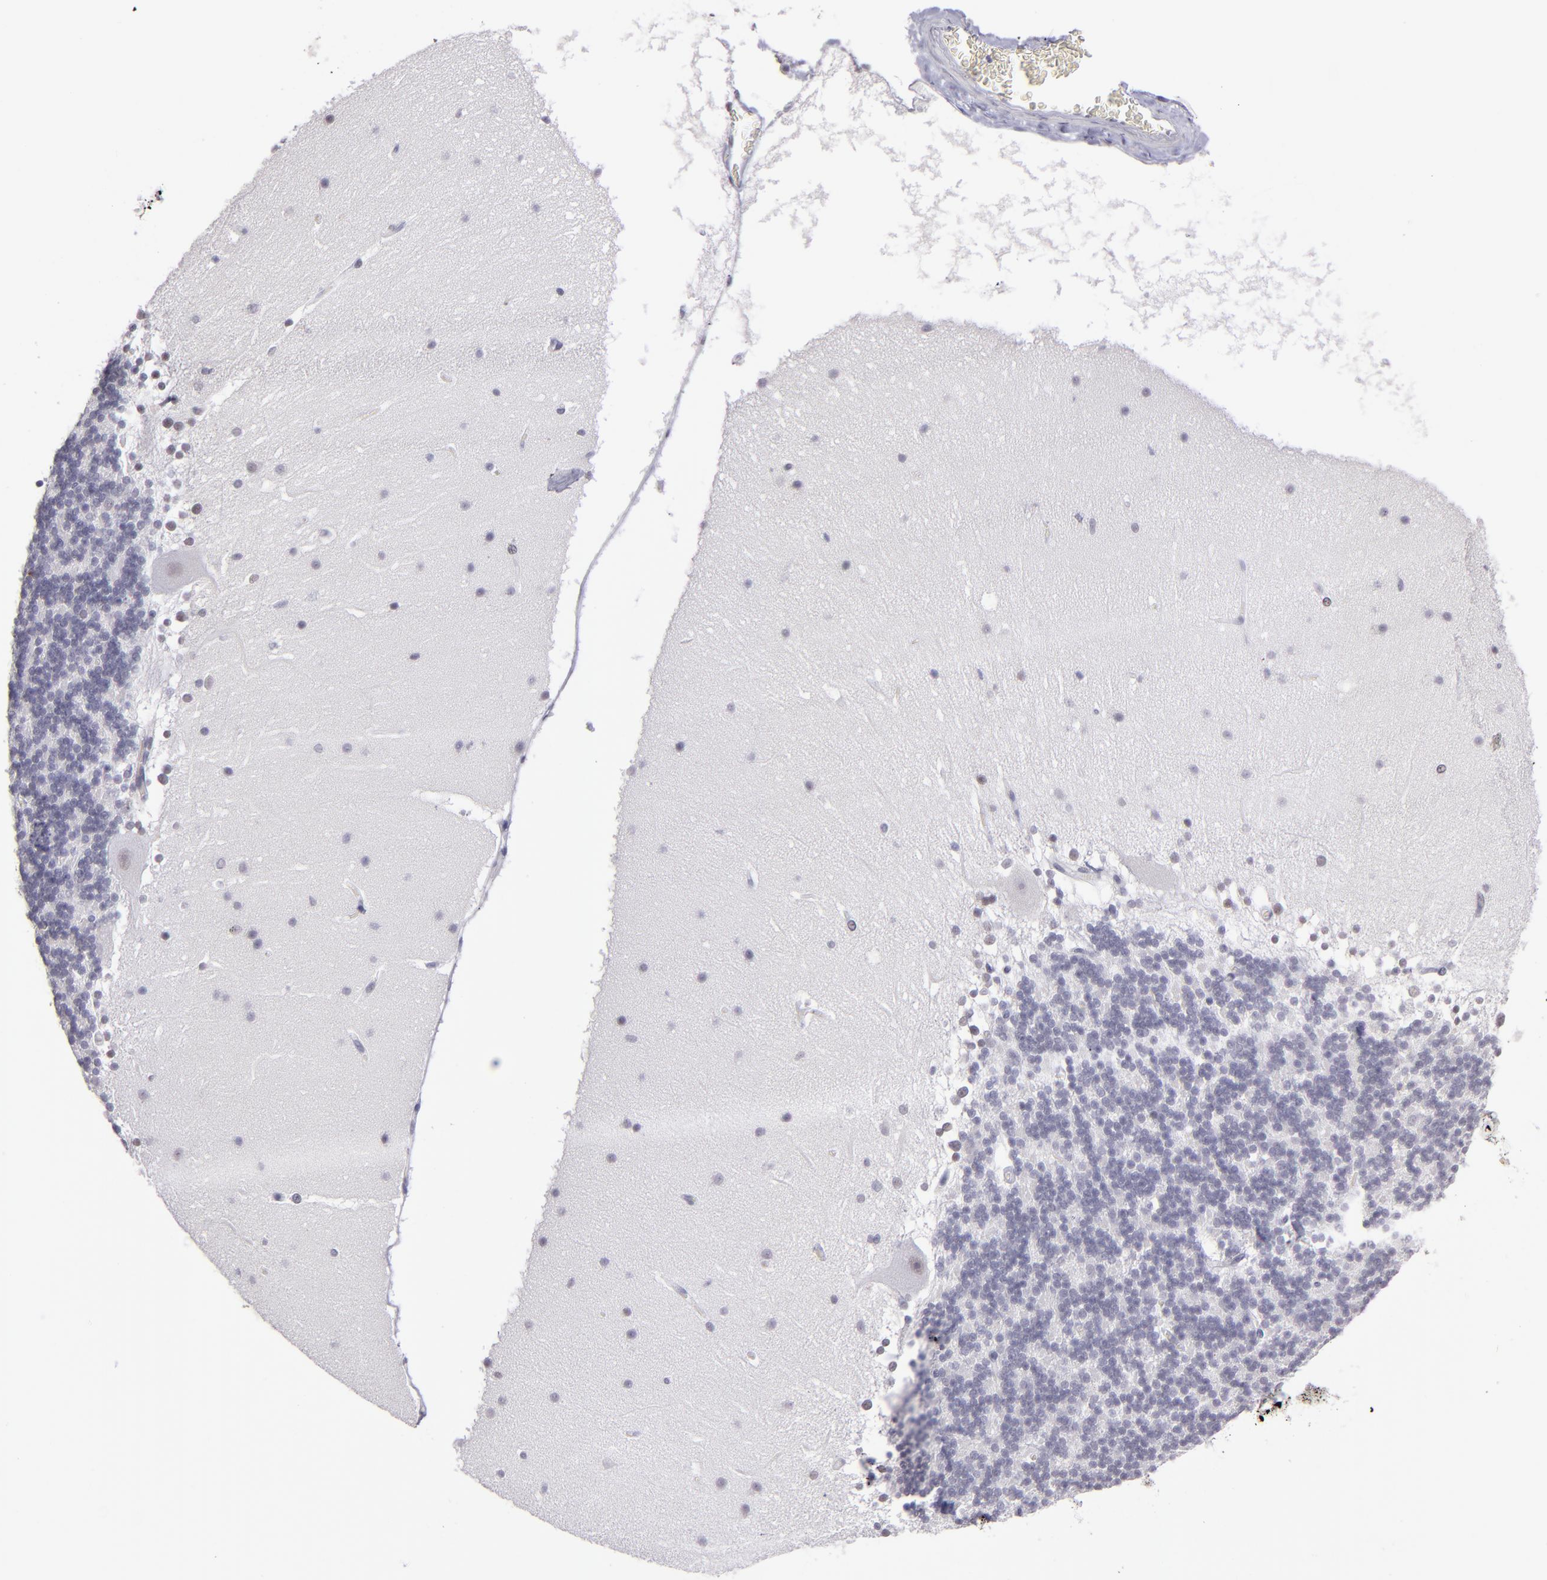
{"staining": {"intensity": "negative", "quantity": "none", "location": "none"}, "tissue": "cerebellum", "cell_type": "Cells in granular layer", "image_type": "normal", "snomed": [{"axis": "morphology", "description": "Normal tissue, NOS"}, {"axis": "topography", "description": "Cerebellum"}], "caption": "Immunohistochemistry micrograph of normal human cerebellum stained for a protein (brown), which shows no expression in cells in granular layer.", "gene": "OTUB2", "patient": {"sex": "female", "age": 19}}